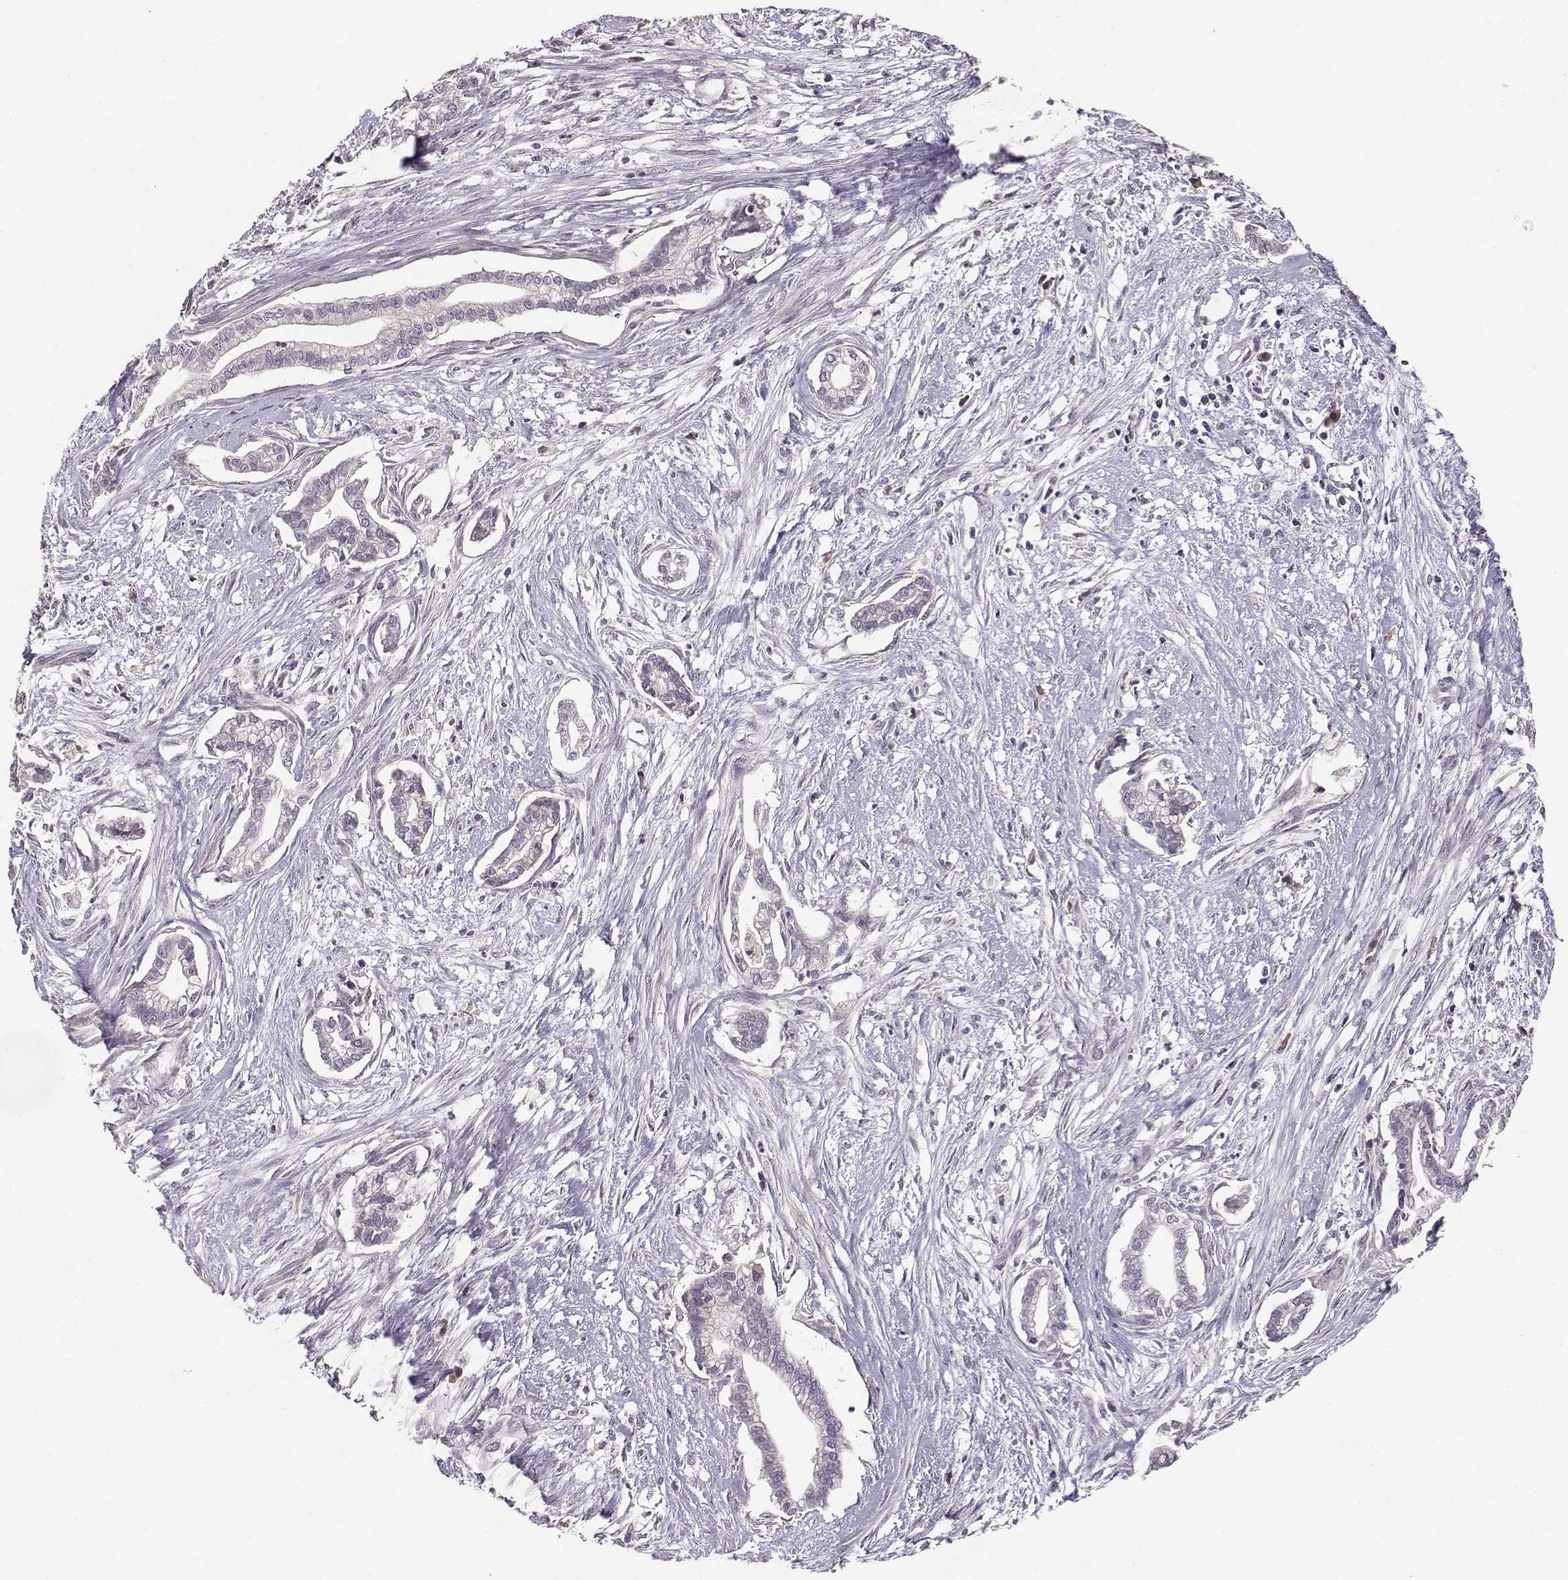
{"staining": {"intensity": "negative", "quantity": "none", "location": "none"}, "tissue": "cervical cancer", "cell_type": "Tumor cells", "image_type": "cancer", "snomed": [{"axis": "morphology", "description": "Adenocarcinoma, NOS"}, {"axis": "topography", "description": "Cervix"}], "caption": "Tumor cells show no significant expression in cervical cancer (adenocarcinoma).", "gene": "TACR1", "patient": {"sex": "female", "age": 62}}